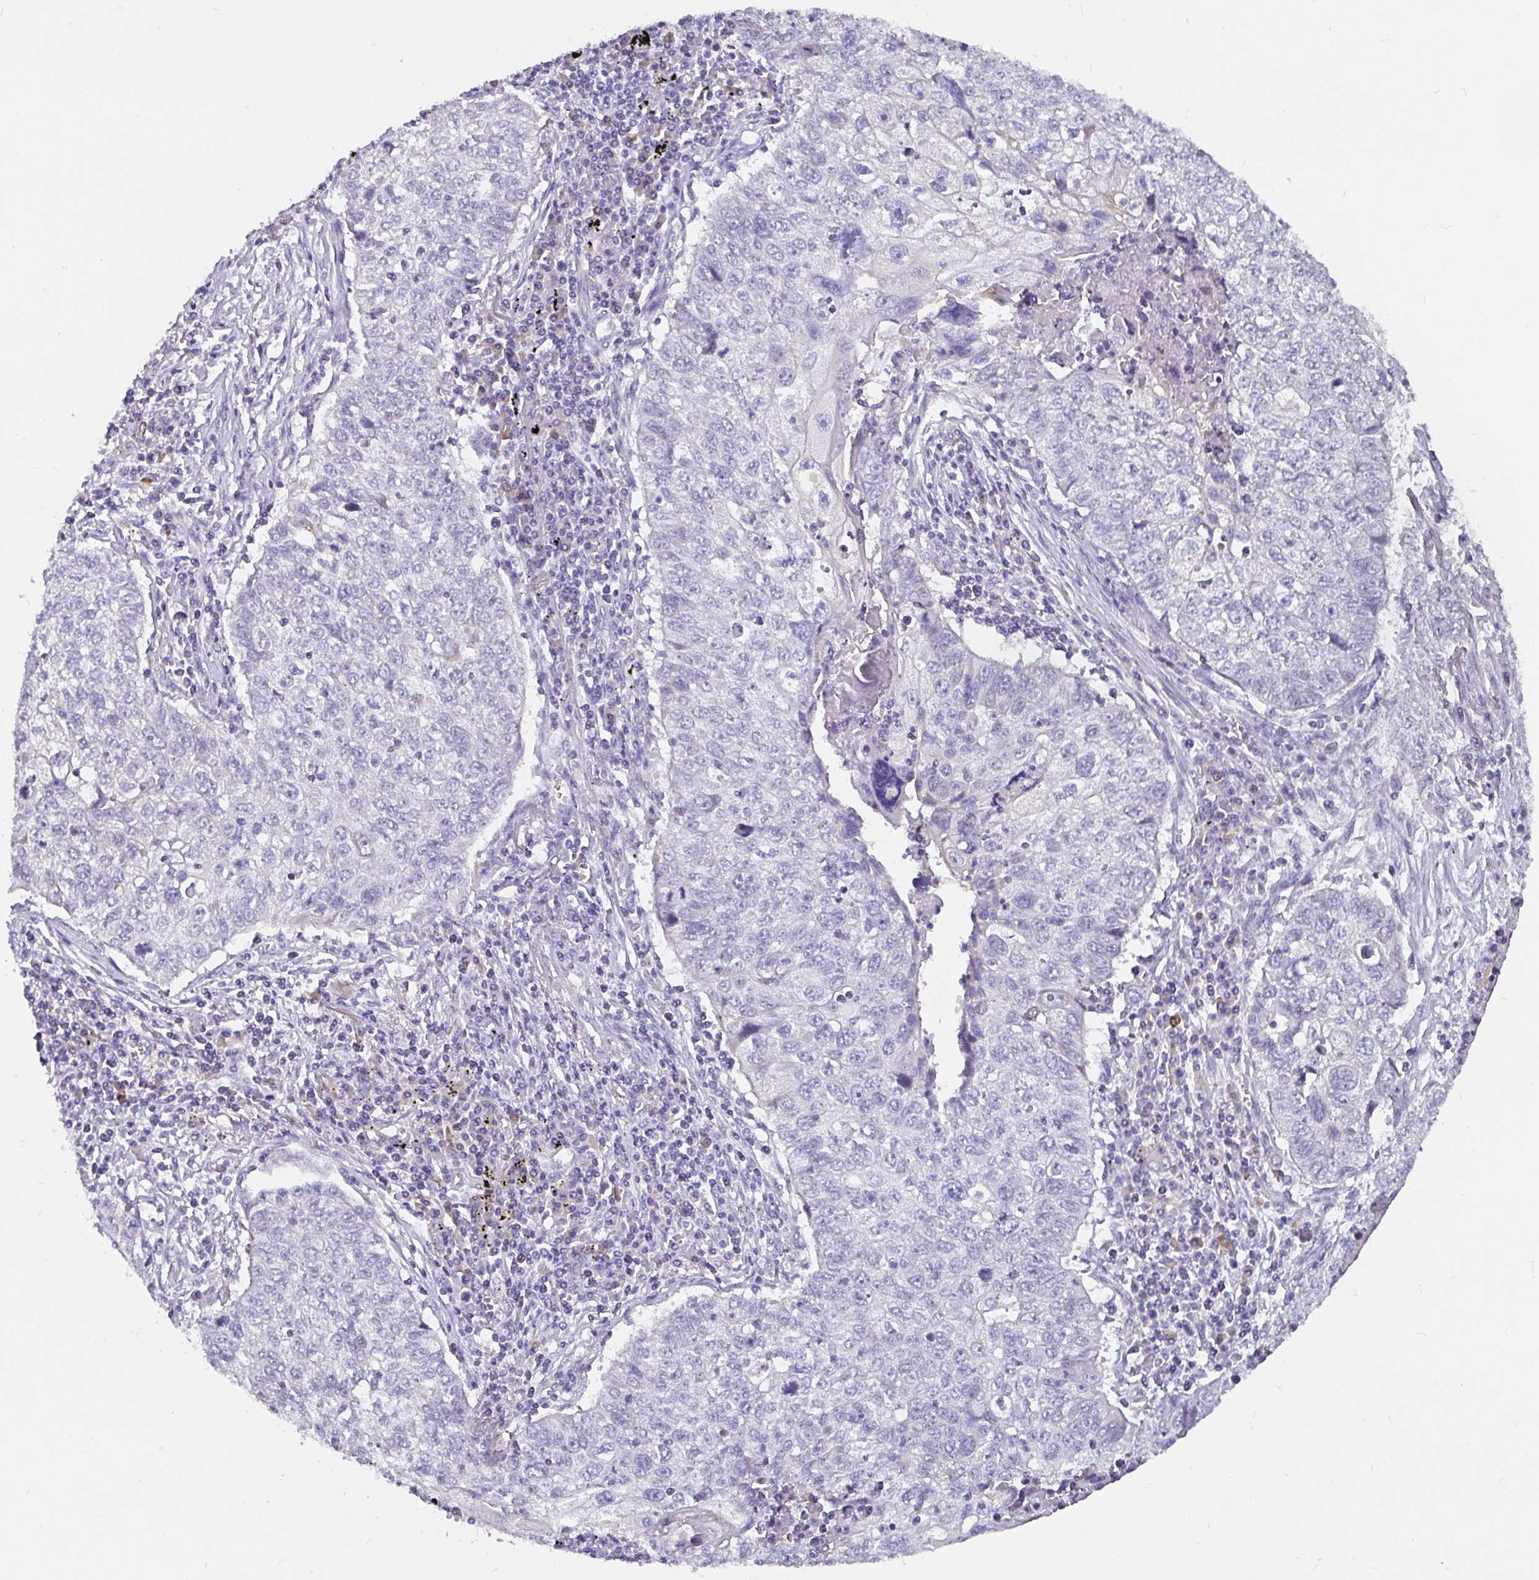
{"staining": {"intensity": "negative", "quantity": "none", "location": "none"}, "tissue": "lung cancer", "cell_type": "Tumor cells", "image_type": "cancer", "snomed": [{"axis": "morphology", "description": "Normal morphology"}, {"axis": "morphology", "description": "Aneuploidy"}, {"axis": "morphology", "description": "Squamous cell carcinoma, NOS"}, {"axis": "topography", "description": "Lymph node"}, {"axis": "topography", "description": "Lung"}], "caption": "Lung aneuploidy stained for a protein using IHC shows no positivity tumor cells.", "gene": "ADAMTS6", "patient": {"sex": "female", "age": 76}}